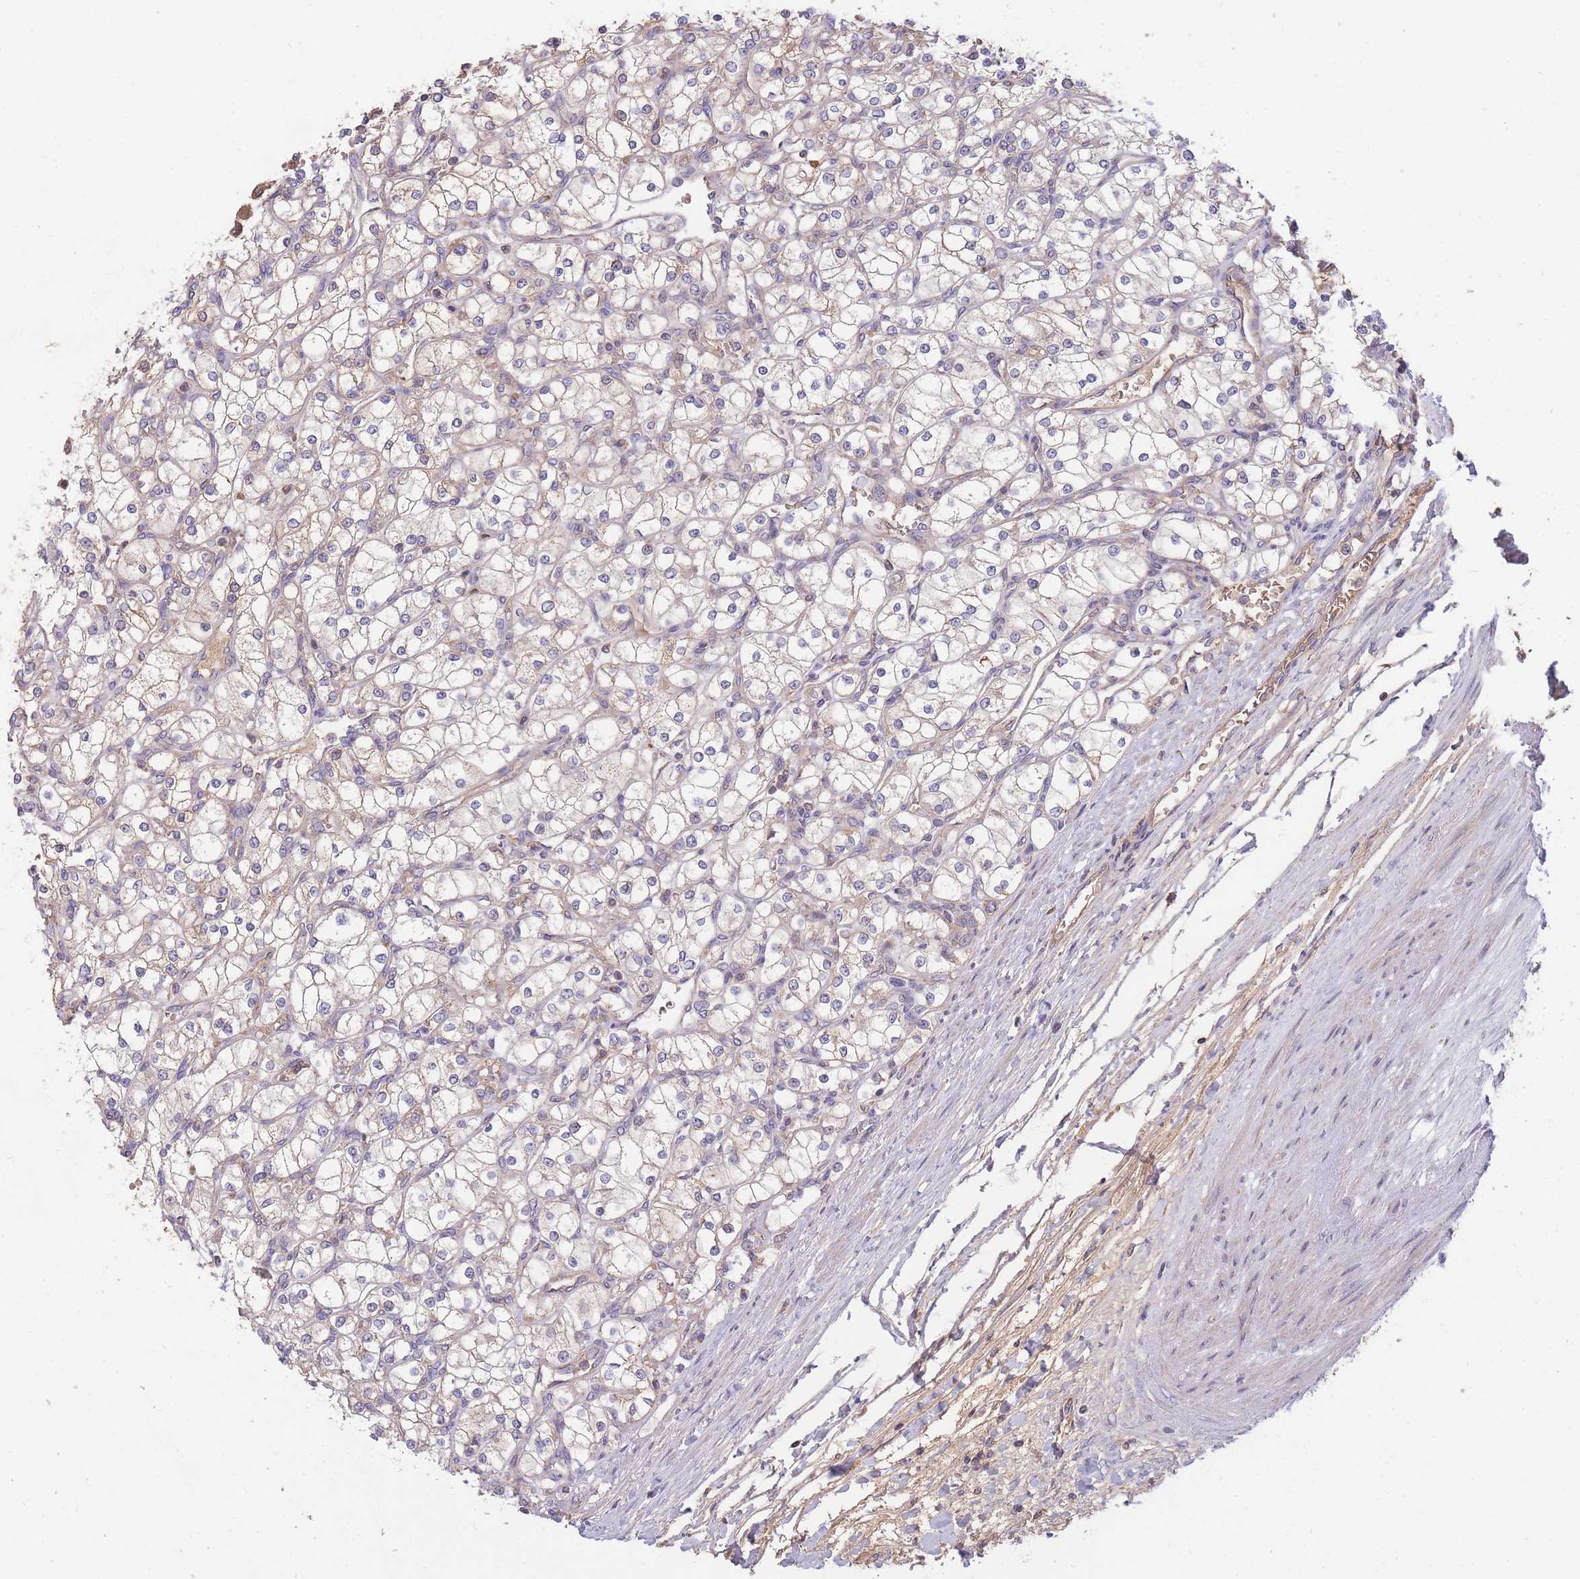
{"staining": {"intensity": "weak", "quantity": "<25%", "location": "cytoplasmic/membranous"}, "tissue": "renal cancer", "cell_type": "Tumor cells", "image_type": "cancer", "snomed": [{"axis": "morphology", "description": "Adenocarcinoma, NOS"}, {"axis": "topography", "description": "Kidney"}], "caption": "The histopathology image demonstrates no staining of tumor cells in adenocarcinoma (renal).", "gene": "PTPMT1", "patient": {"sex": "male", "age": 80}}